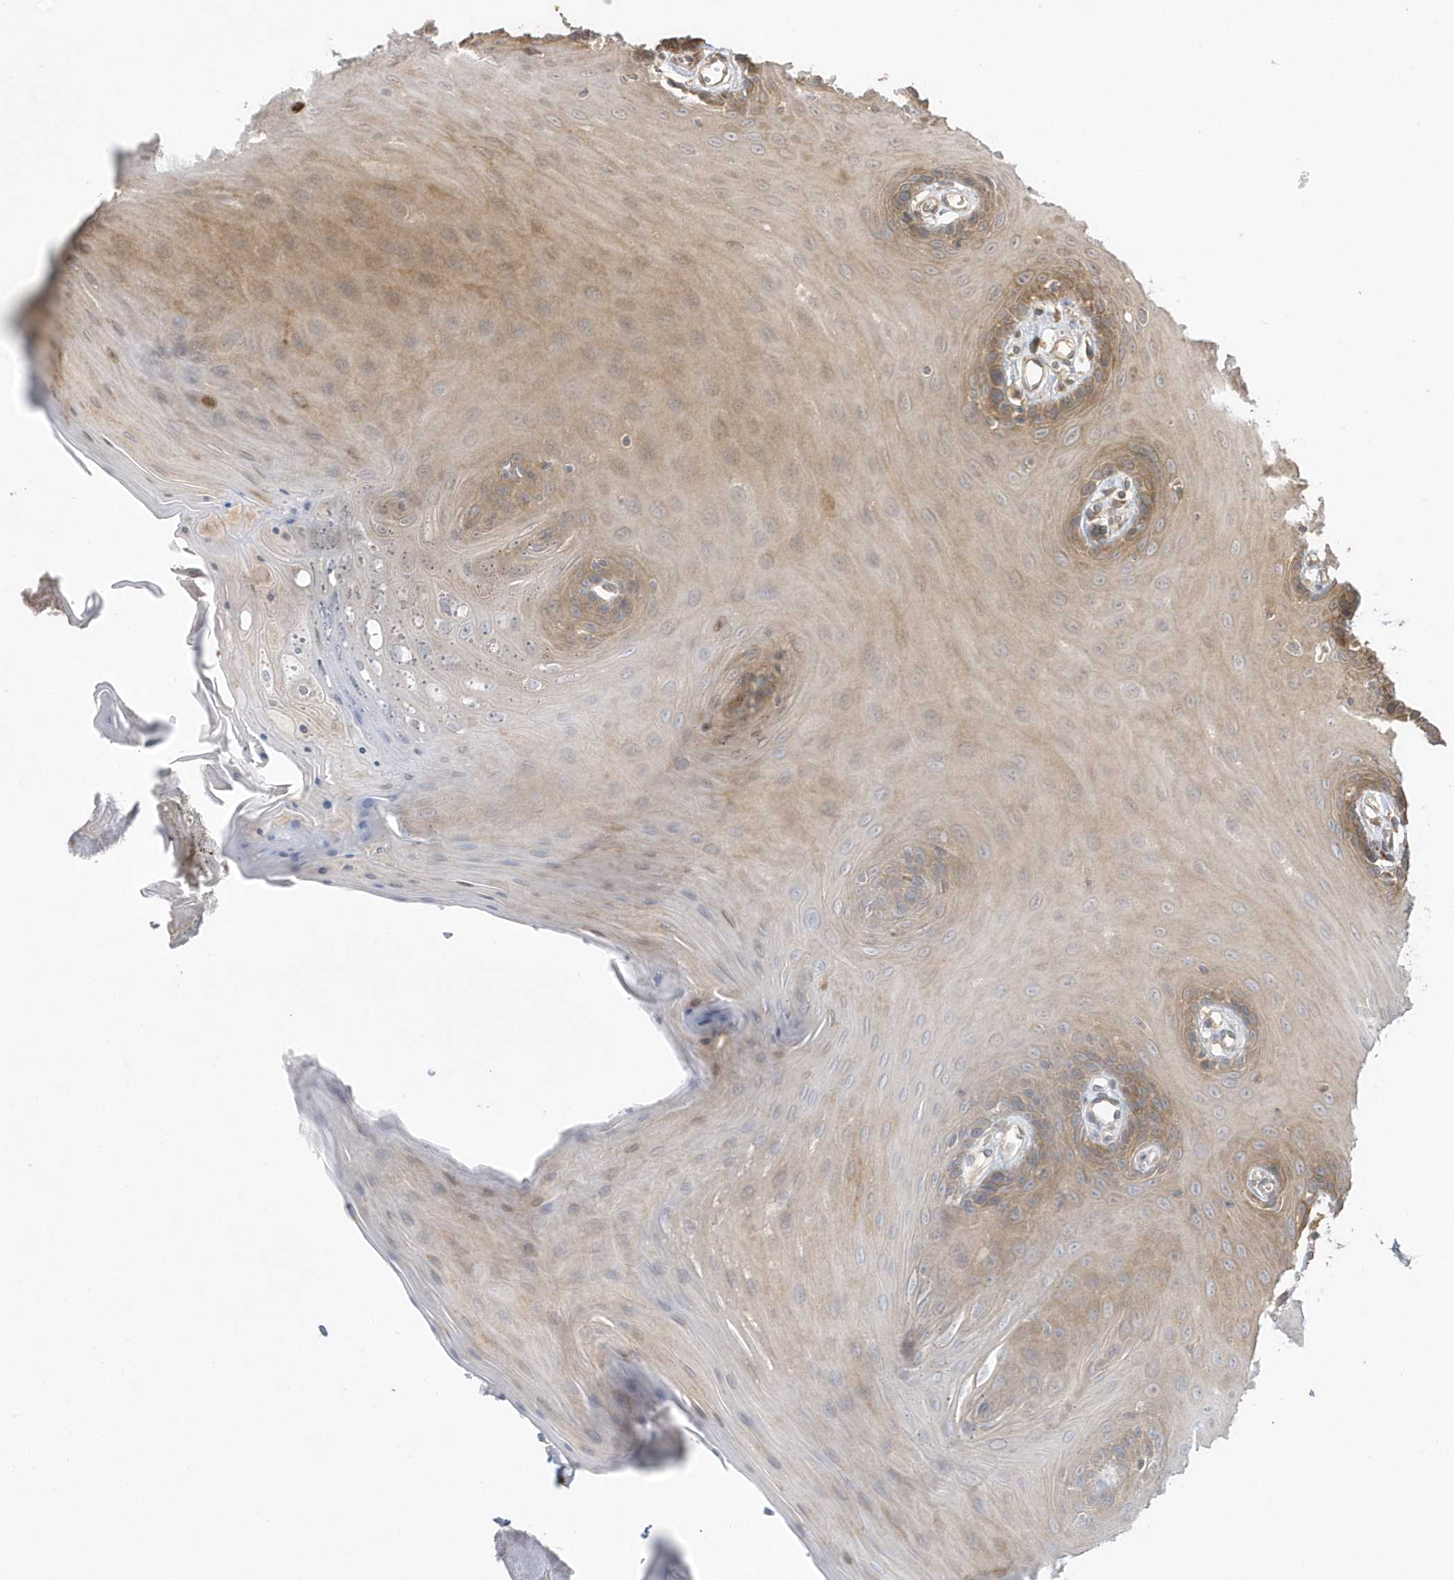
{"staining": {"intensity": "moderate", "quantity": "25%-75%", "location": "cytoplasmic/membranous"}, "tissue": "oral mucosa", "cell_type": "Squamous epithelial cells", "image_type": "normal", "snomed": [{"axis": "morphology", "description": "Normal tissue, NOS"}, {"axis": "morphology", "description": "Squamous cell carcinoma, NOS"}, {"axis": "topography", "description": "Skeletal muscle"}, {"axis": "topography", "description": "Oral tissue"}, {"axis": "topography", "description": "Salivary gland"}, {"axis": "topography", "description": "Head-Neck"}], "caption": "Immunohistochemistry photomicrograph of unremarkable oral mucosa: oral mucosa stained using immunohistochemistry displays medium levels of moderate protein expression localized specifically in the cytoplasmic/membranous of squamous epithelial cells, appearing as a cytoplasmic/membranous brown color.", "gene": "HNMT", "patient": {"sex": "male", "age": 54}}